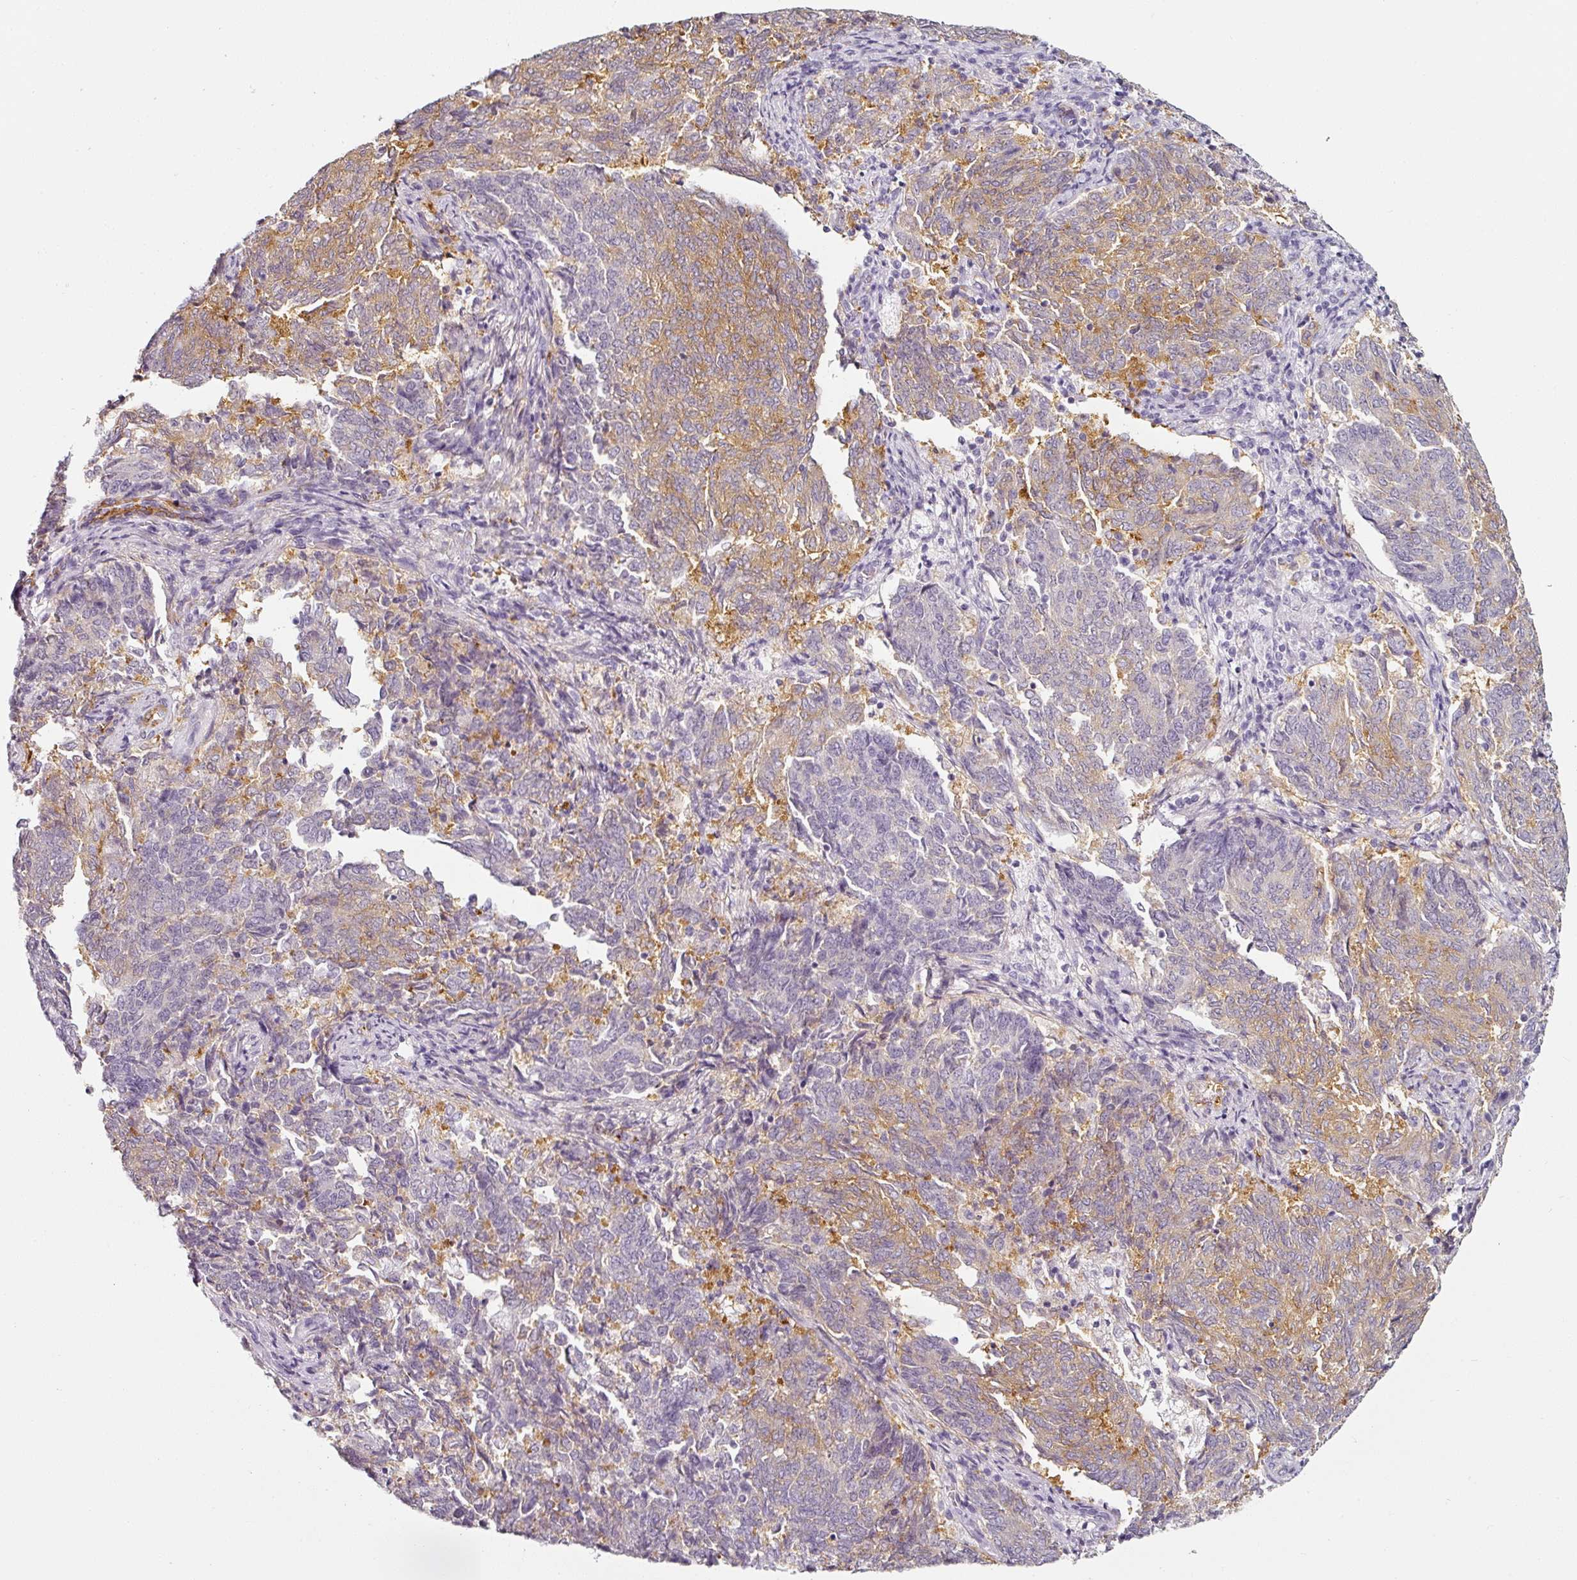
{"staining": {"intensity": "moderate", "quantity": "<25%", "location": "cytoplasmic/membranous"}, "tissue": "endometrial cancer", "cell_type": "Tumor cells", "image_type": "cancer", "snomed": [{"axis": "morphology", "description": "Adenocarcinoma, NOS"}, {"axis": "topography", "description": "Endometrium"}], "caption": "Endometrial adenocarcinoma was stained to show a protein in brown. There is low levels of moderate cytoplasmic/membranous positivity in approximately <25% of tumor cells. Ihc stains the protein of interest in brown and the nuclei are stained blue.", "gene": "CAP2", "patient": {"sex": "female", "age": 80}}